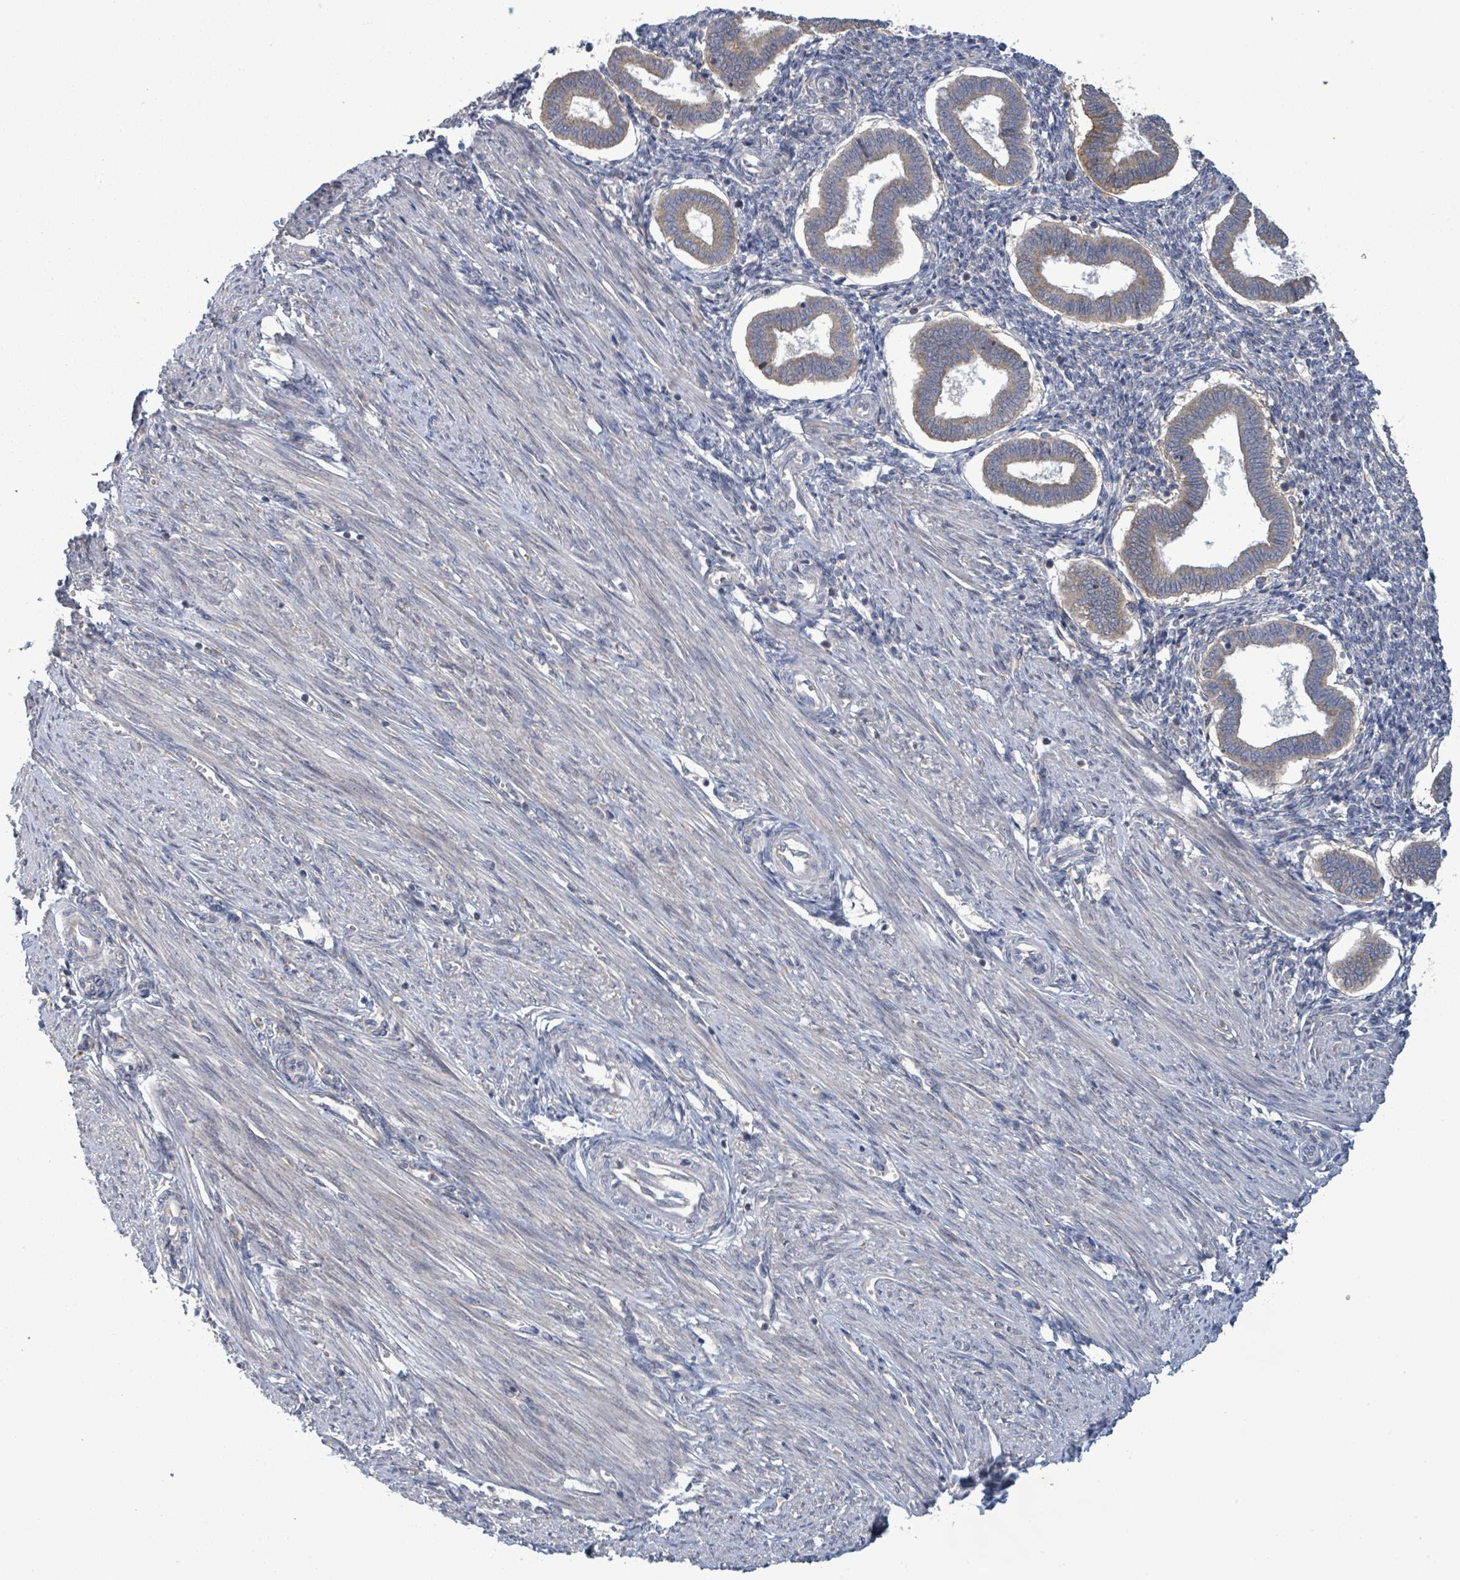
{"staining": {"intensity": "negative", "quantity": "none", "location": "none"}, "tissue": "endometrium", "cell_type": "Cells in endometrial stroma", "image_type": "normal", "snomed": [{"axis": "morphology", "description": "Normal tissue, NOS"}, {"axis": "topography", "description": "Endometrium"}], "caption": "High magnification brightfield microscopy of normal endometrium stained with DAB (brown) and counterstained with hematoxylin (blue): cells in endometrial stroma show no significant positivity. (IHC, brightfield microscopy, high magnification).", "gene": "ATP13A1", "patient": {"sex": "female", "age": 24}}